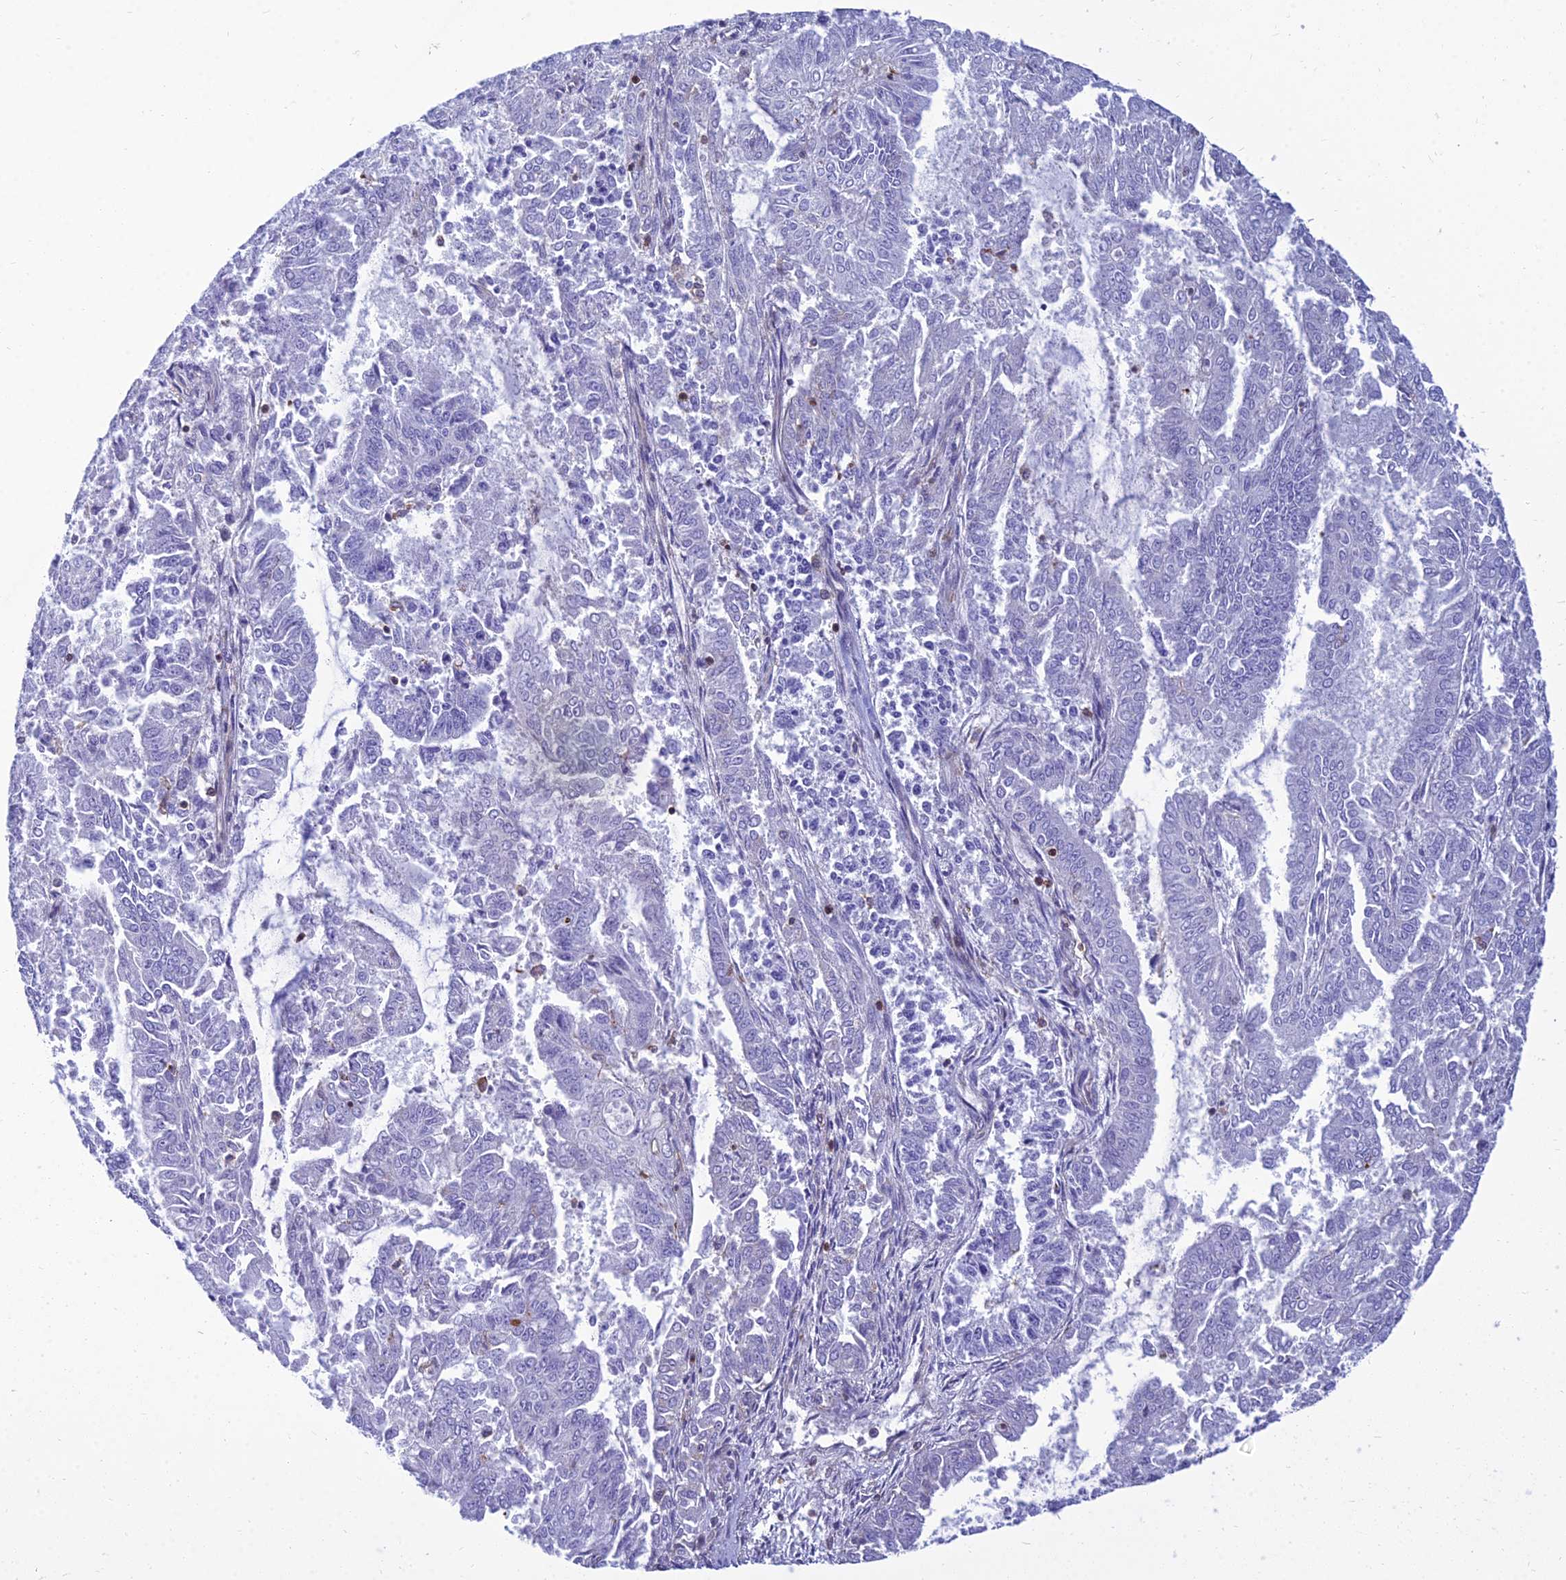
{"staining": {"intensity": "moderate", "quantity": "<25%", "location": "cytoplasmic/membranous"}, "tissue": "endometrial cancer", "cell_type": "Tumor cells", "image_type": "cancer", "snomed": [{"axis": "morphology", "description": "Adenocarcinoma, NOS"}, {"axis": "topography", "description": "Endometrium"}], "caption": "Protein analysis of endometrial cancer (adenocarcinoma) tissue reveals moderate cytoplasmic/membranous expression in about <25% of tumor cells. (Brightfield microscopy of DAB IHC at high magnification).", "gene": "PPP1R18", "patient": {"sex": "female", "age": 73}}